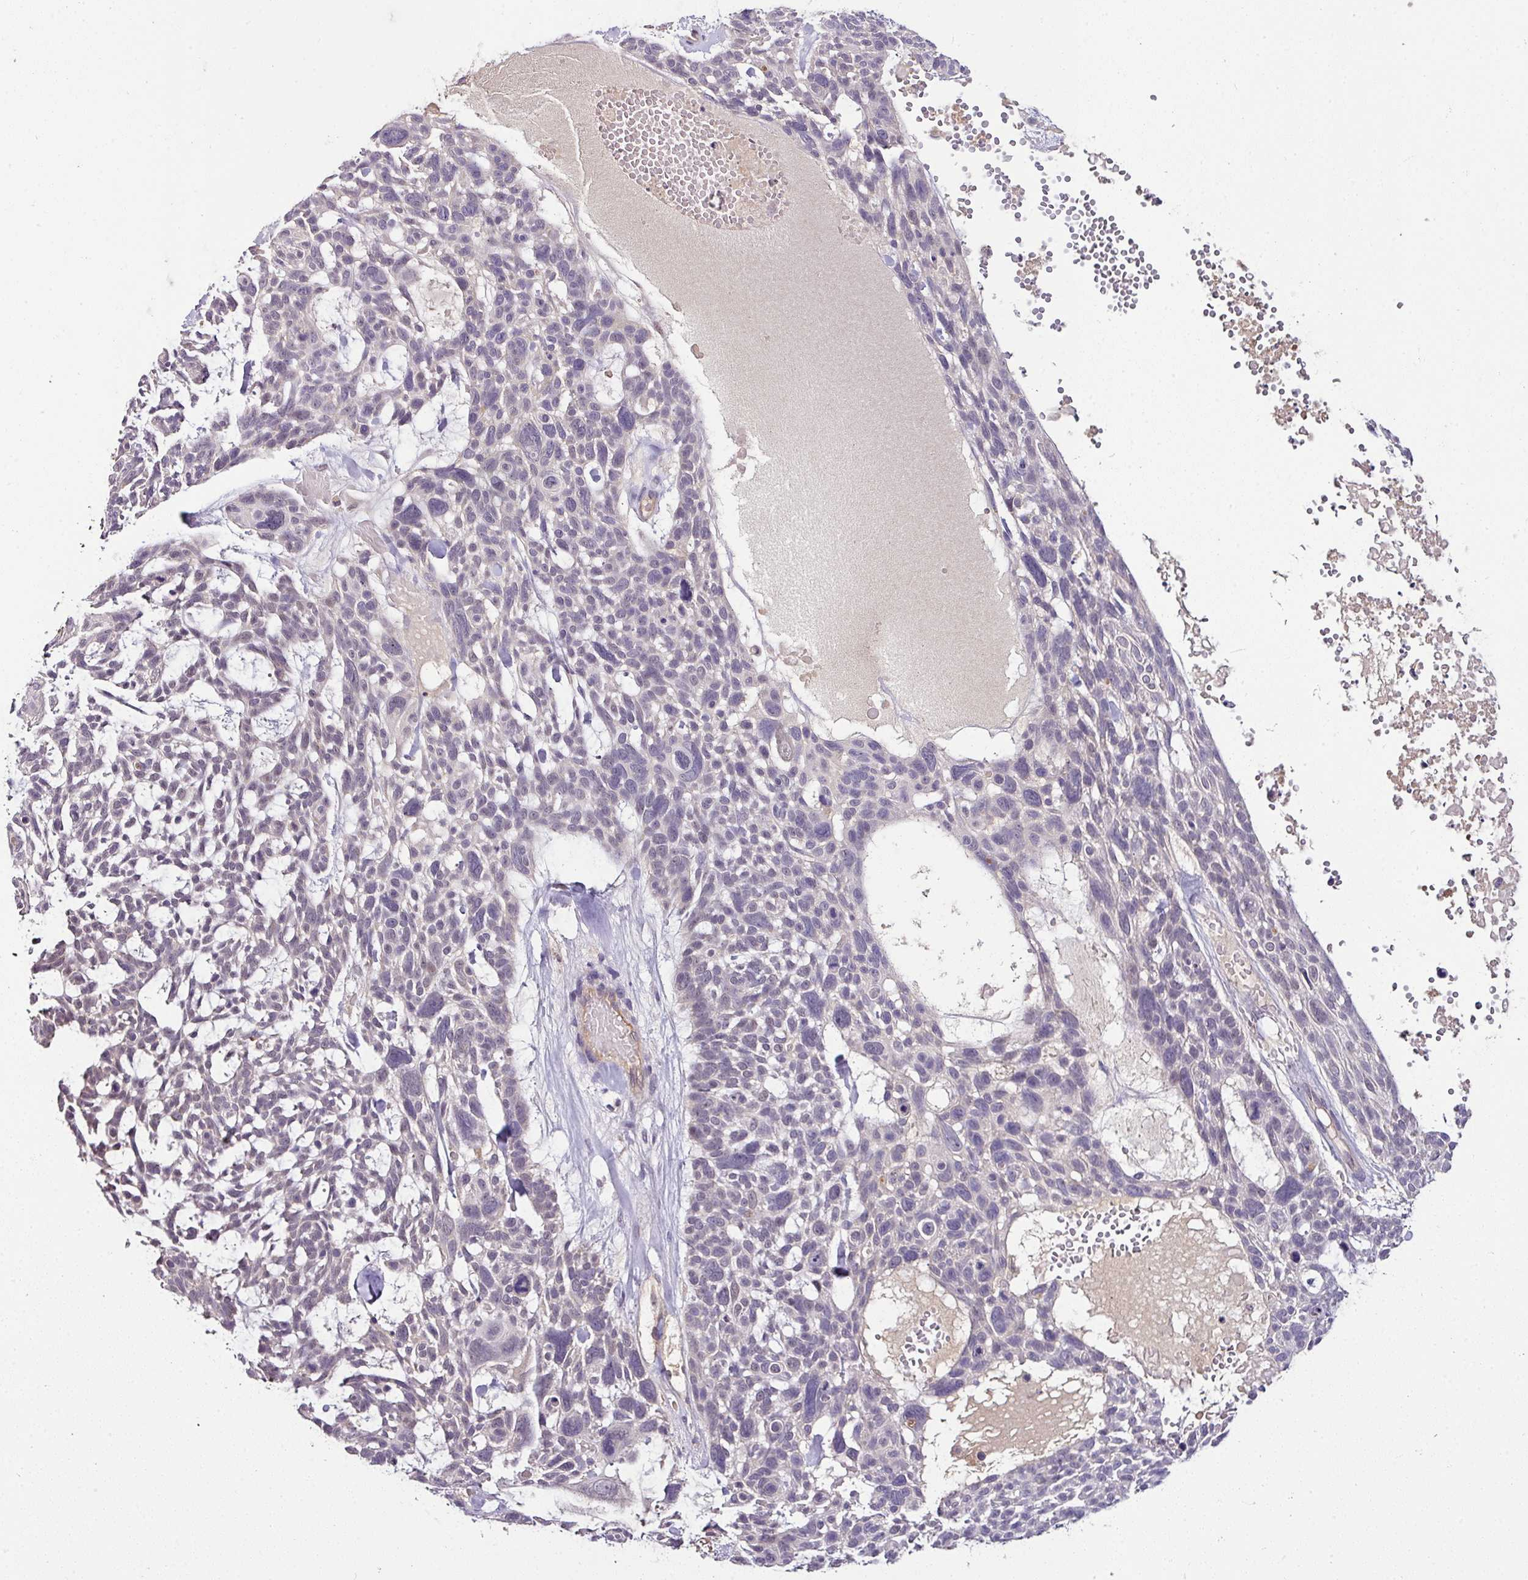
{"staining": {"intensity": "negative", "quantity": "none", "location": "none"}, "tissue": "skin cancer", "cell_type": "Tumor cells", "image_type": "cancer", "snomed": [{"axis": "morphology", "description": "Basal cell carcinoma"}, {"axis": "topography", "description": "Skin"}], "caption": "IHC micrograph of neoplastic tissue: human skin cancer stained with DAB displays no significant protein positivity in tumor cells. The staining is performed using DAB brown chromogen with nuclei counter-stained in using hematoxylin.", "gene": "NAPSA", "patient": {"sex": "male", "age": 88}}